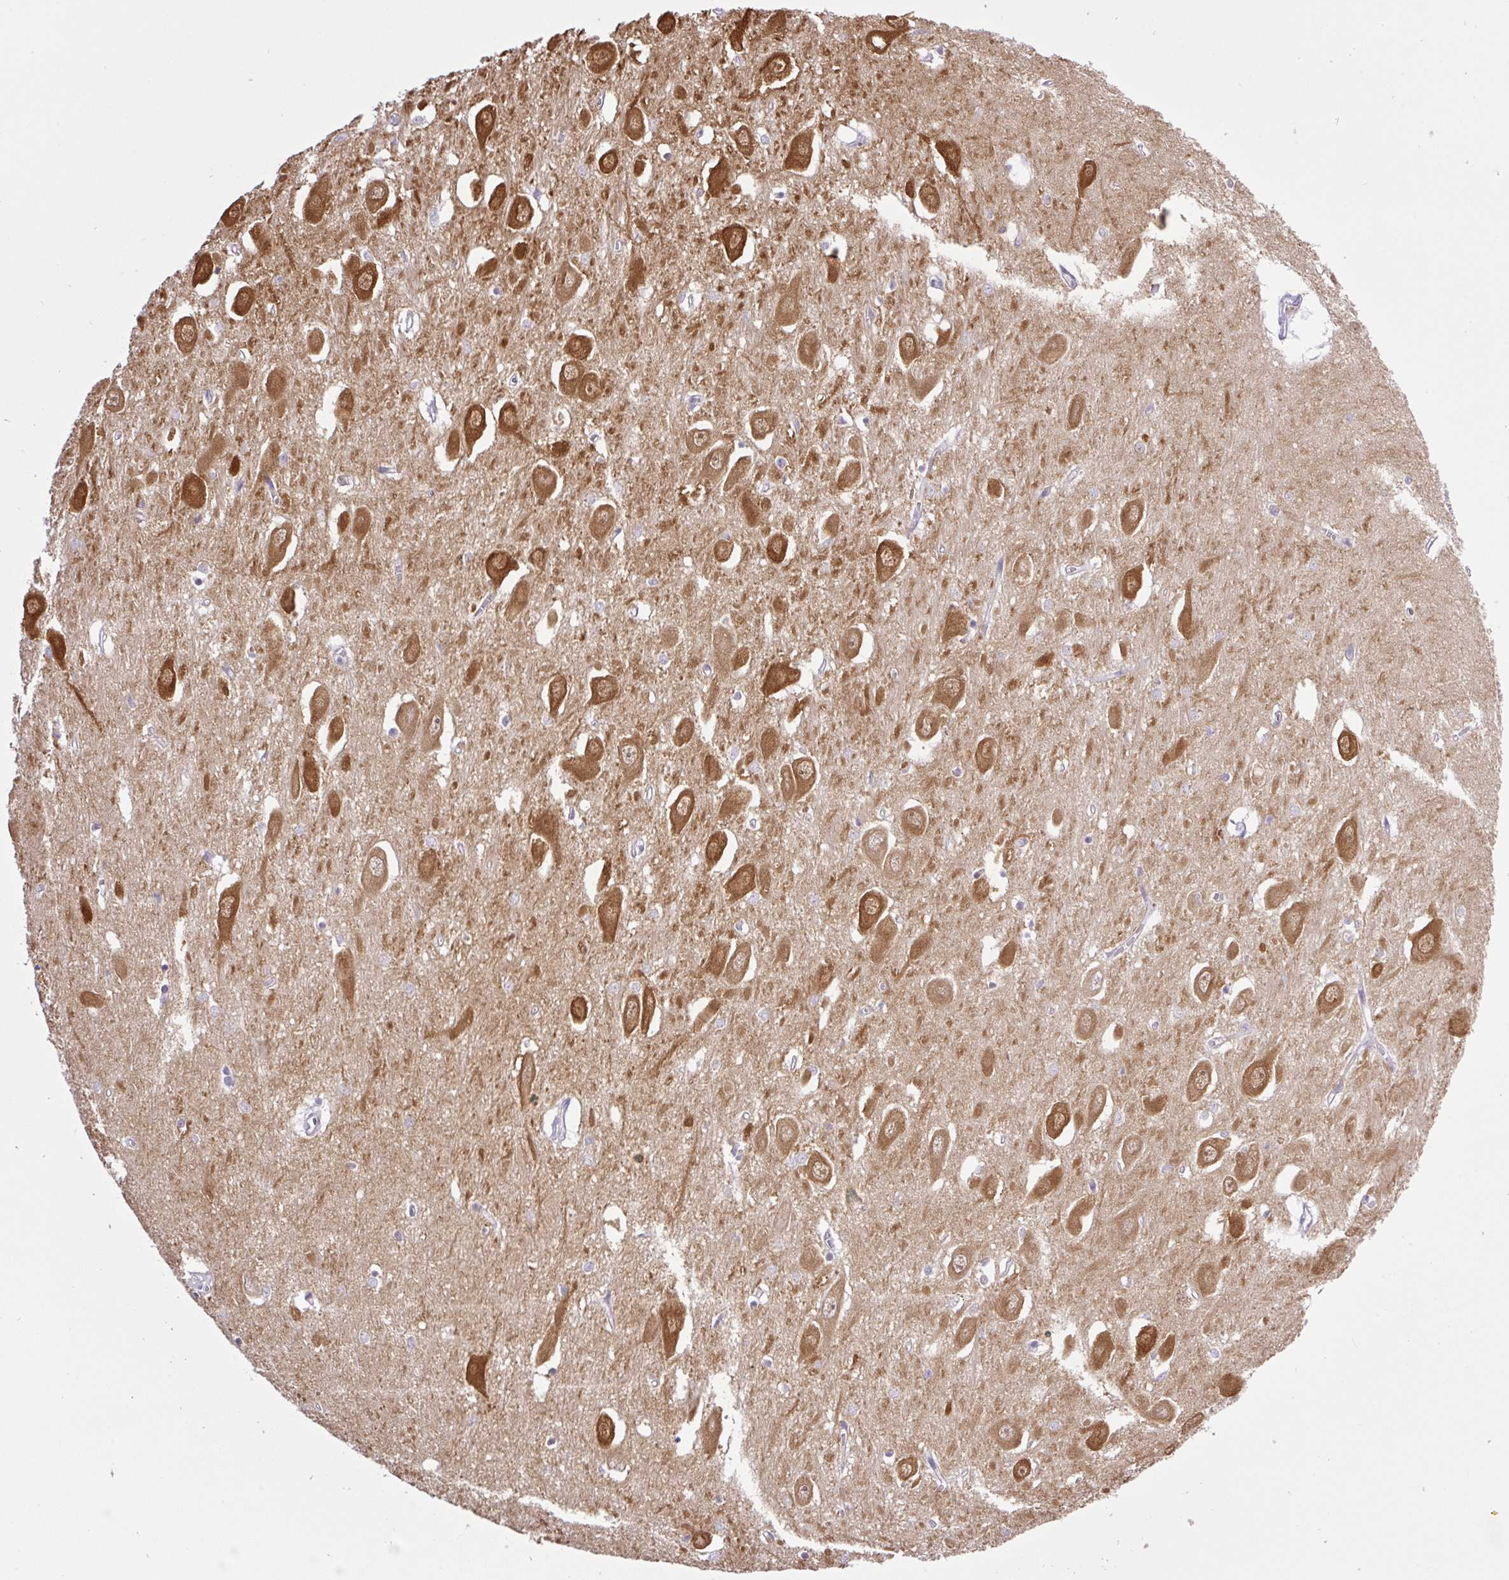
{"staining": {"intensity": "negative", "quantity": "none", "location": "none"}, "tissue": "hippocampus", "cell_type": "Glial cells", "image_type": "normal", "snomed": [{"axis": "morphology", "description": "Normal tissue, NOS"}, {"axis": "topography", "description": "Hippocampus"}], "caption": "Histopathology image shows no significant protein expression in glial cells of unremarkable hippocampus.", "gene": "CAMK2A", "patient": {"sex": "female", "age": 64}}